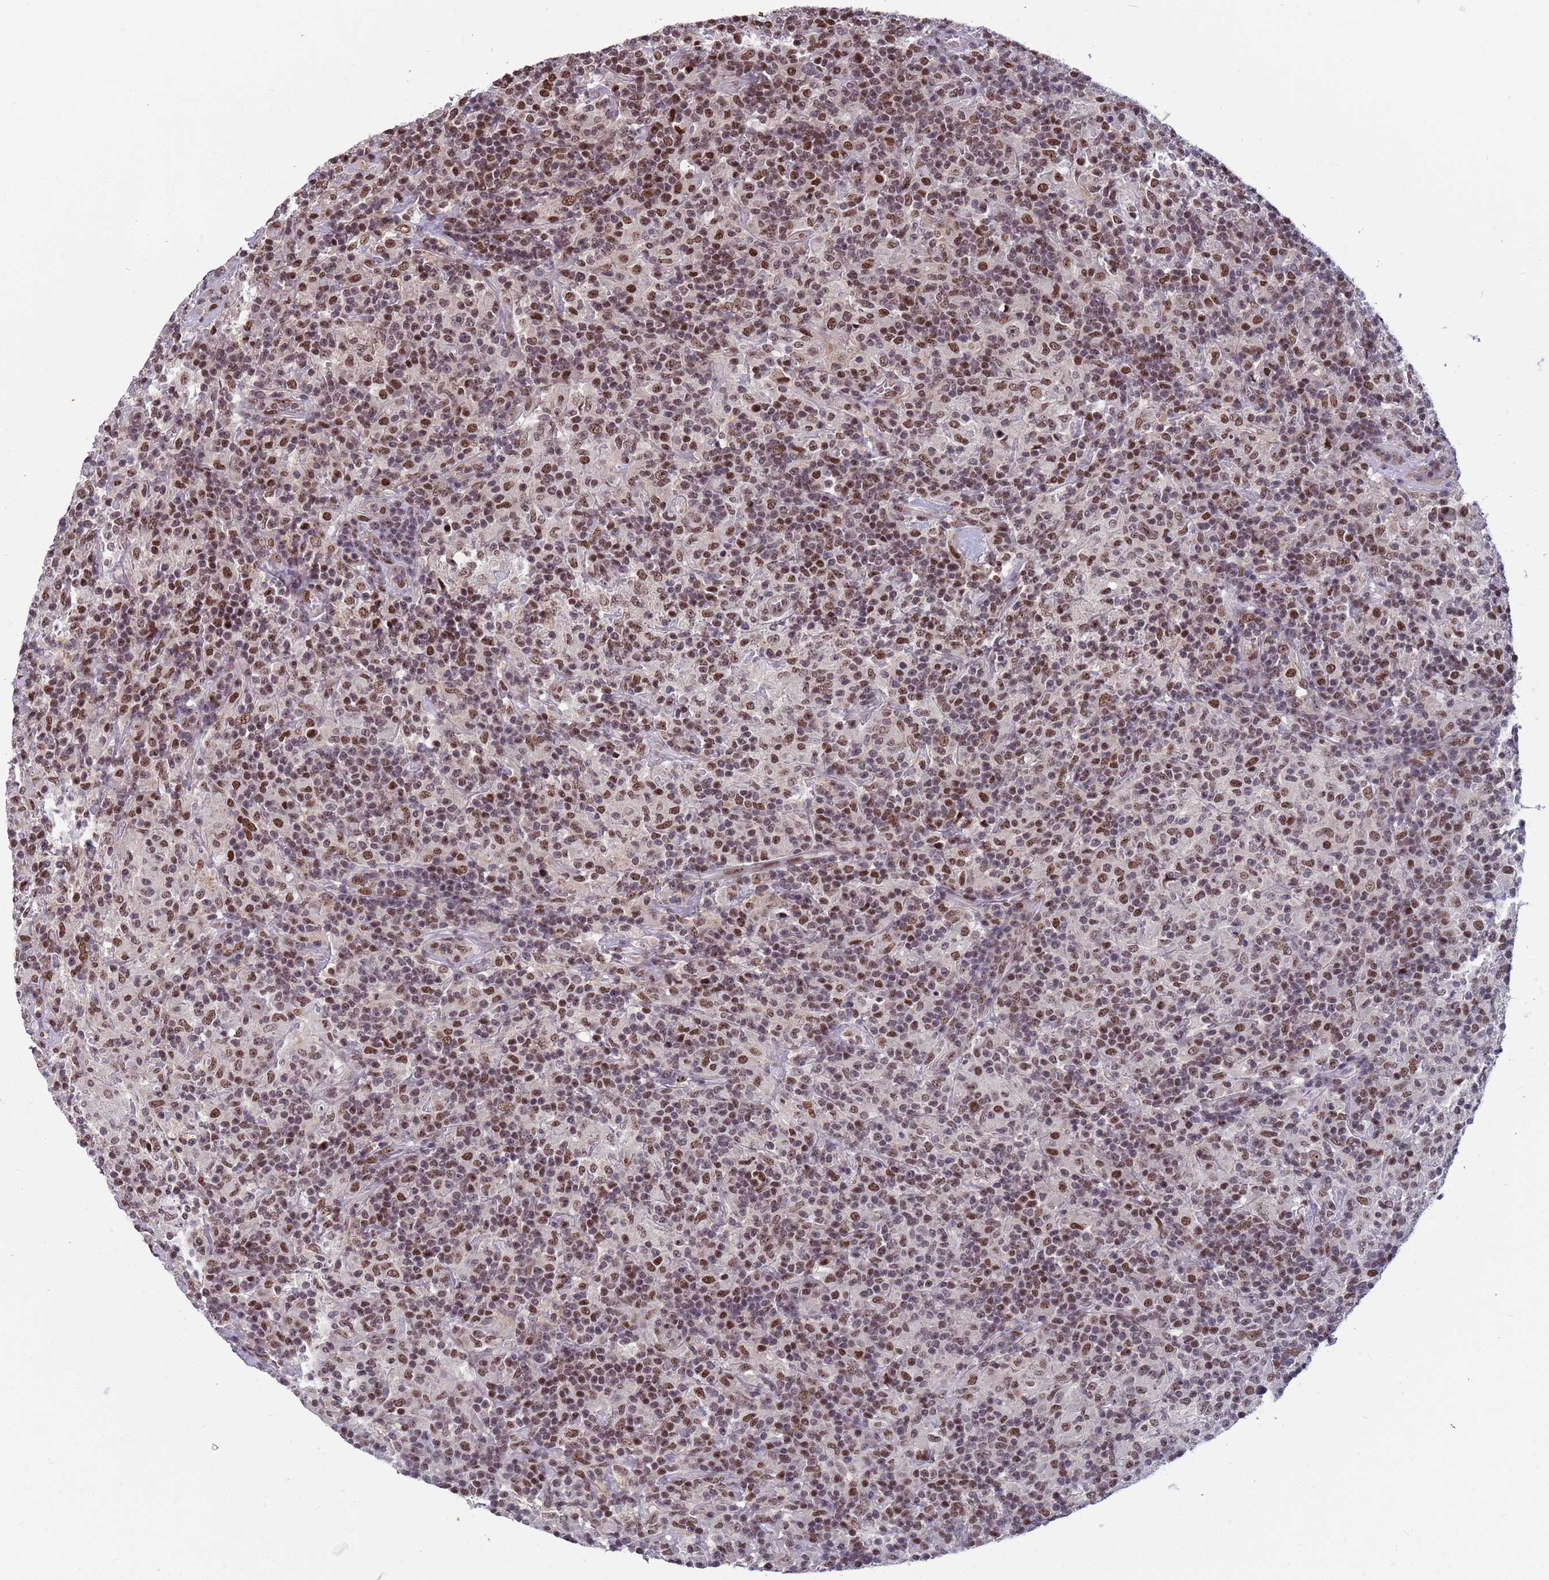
{"staining": {"intensity": "moderate", "quantity": ">75%", "location": "nuclear"}, "tissue": "lymphoma", "cell_type": "Tumor cells", "image_type": "cancer", "snomed": [{"axis": "morphology", "description": "Hodgkin's disease, NOS"}, {"axis": "topography", "description": "Lymph node"}], "caption": "Lymphoma stained with DAB IHC shows medium levels of moderate nuclear staining in about >75% of tumor cells.", "gene": "NSL1", "patient": {"sex": "male", "age": 70}}